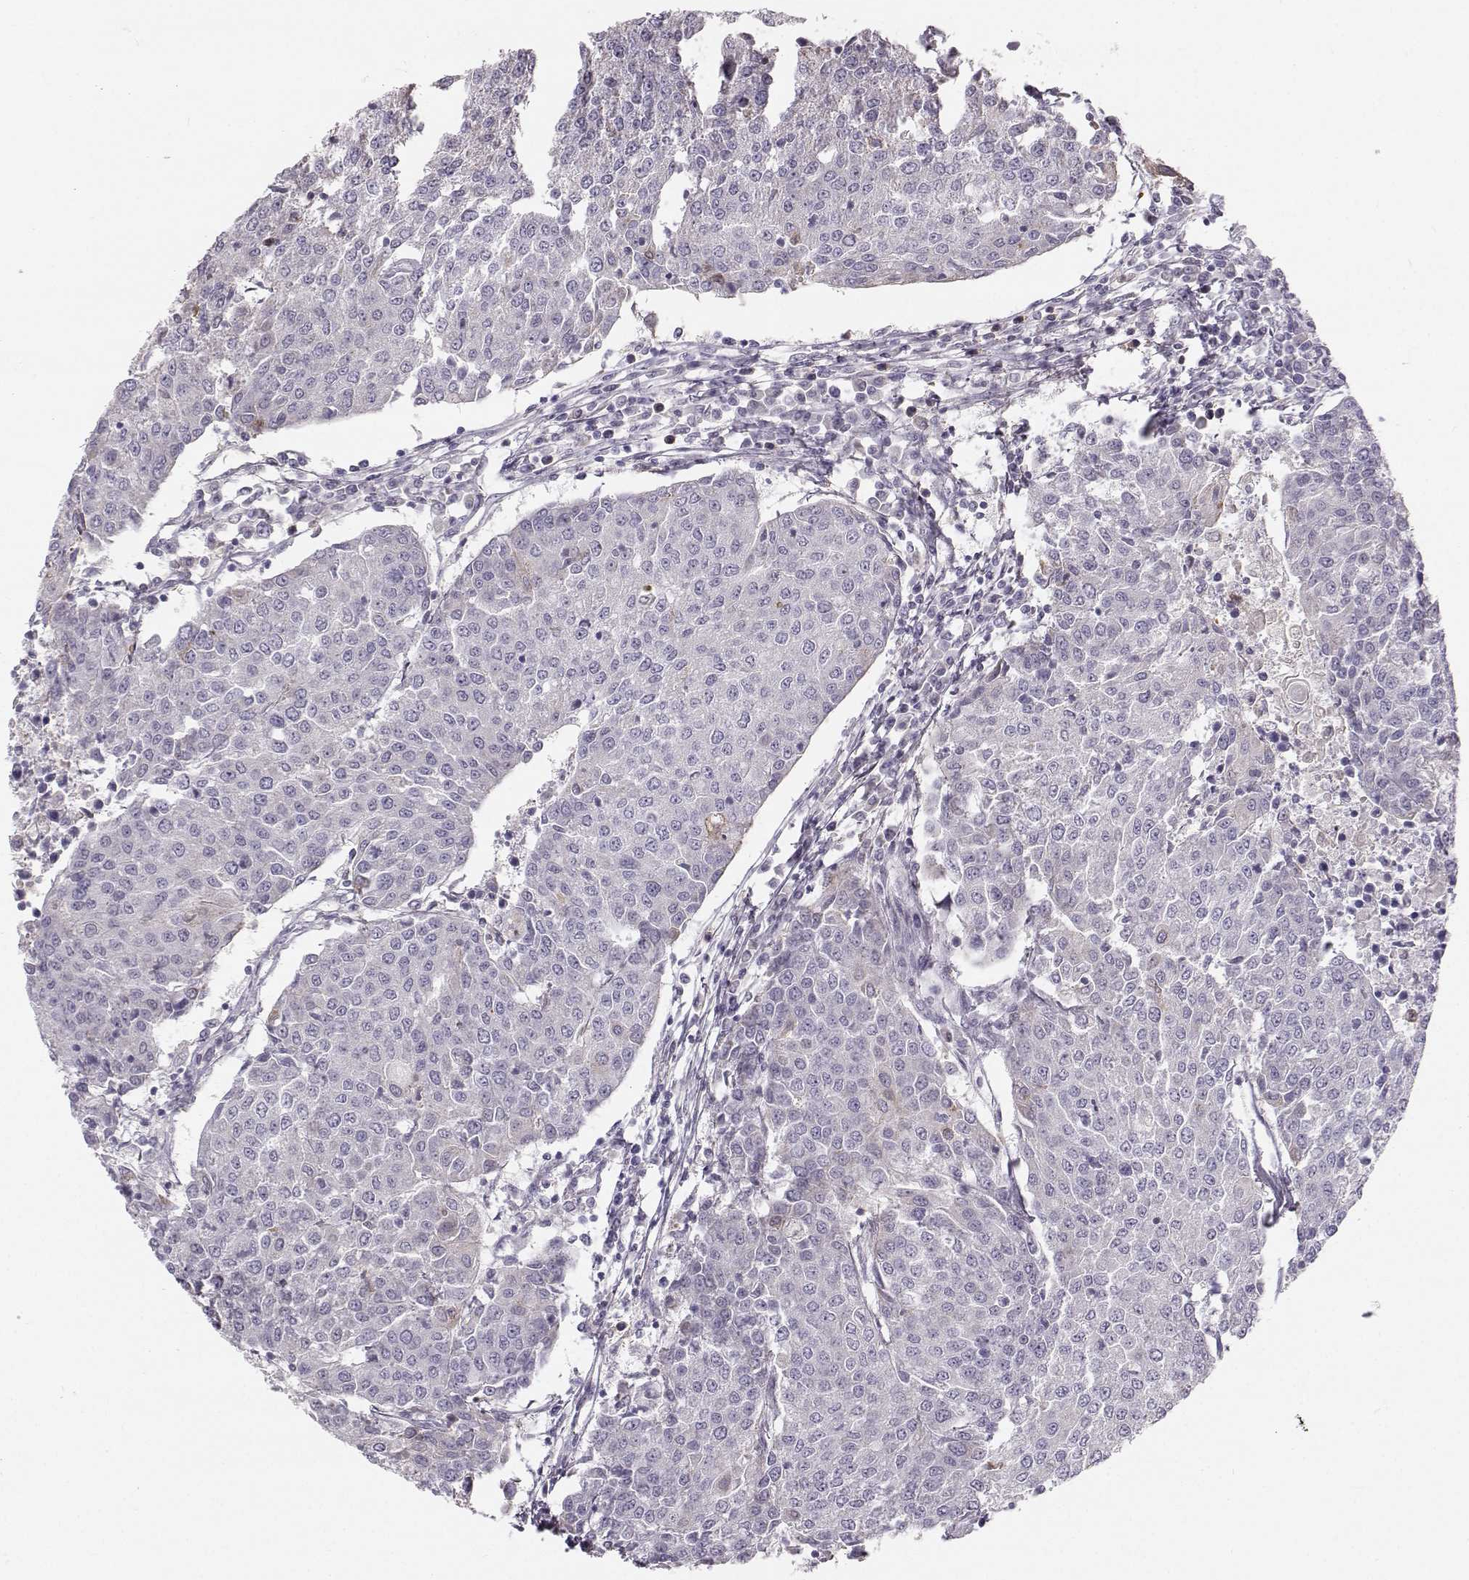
{"staining": {"intensity": "negative", "quantity": "none", "location": "none"}, "tissue": "urothelial cancer", "cell_type": "Tumor cells", "image_type": "cancer", "snomed": [{"axis": "morphology", "description": "Urothelial carcinoma, High grade"}, {"axis": "topography", "description": "Urinary bladder"}], "caption": "The histopathology image exhibits no staining of tumor cells in urothelial cancer.", "gene": "RUNDC3A", "patient": {"sex": "female", "age": 85}}